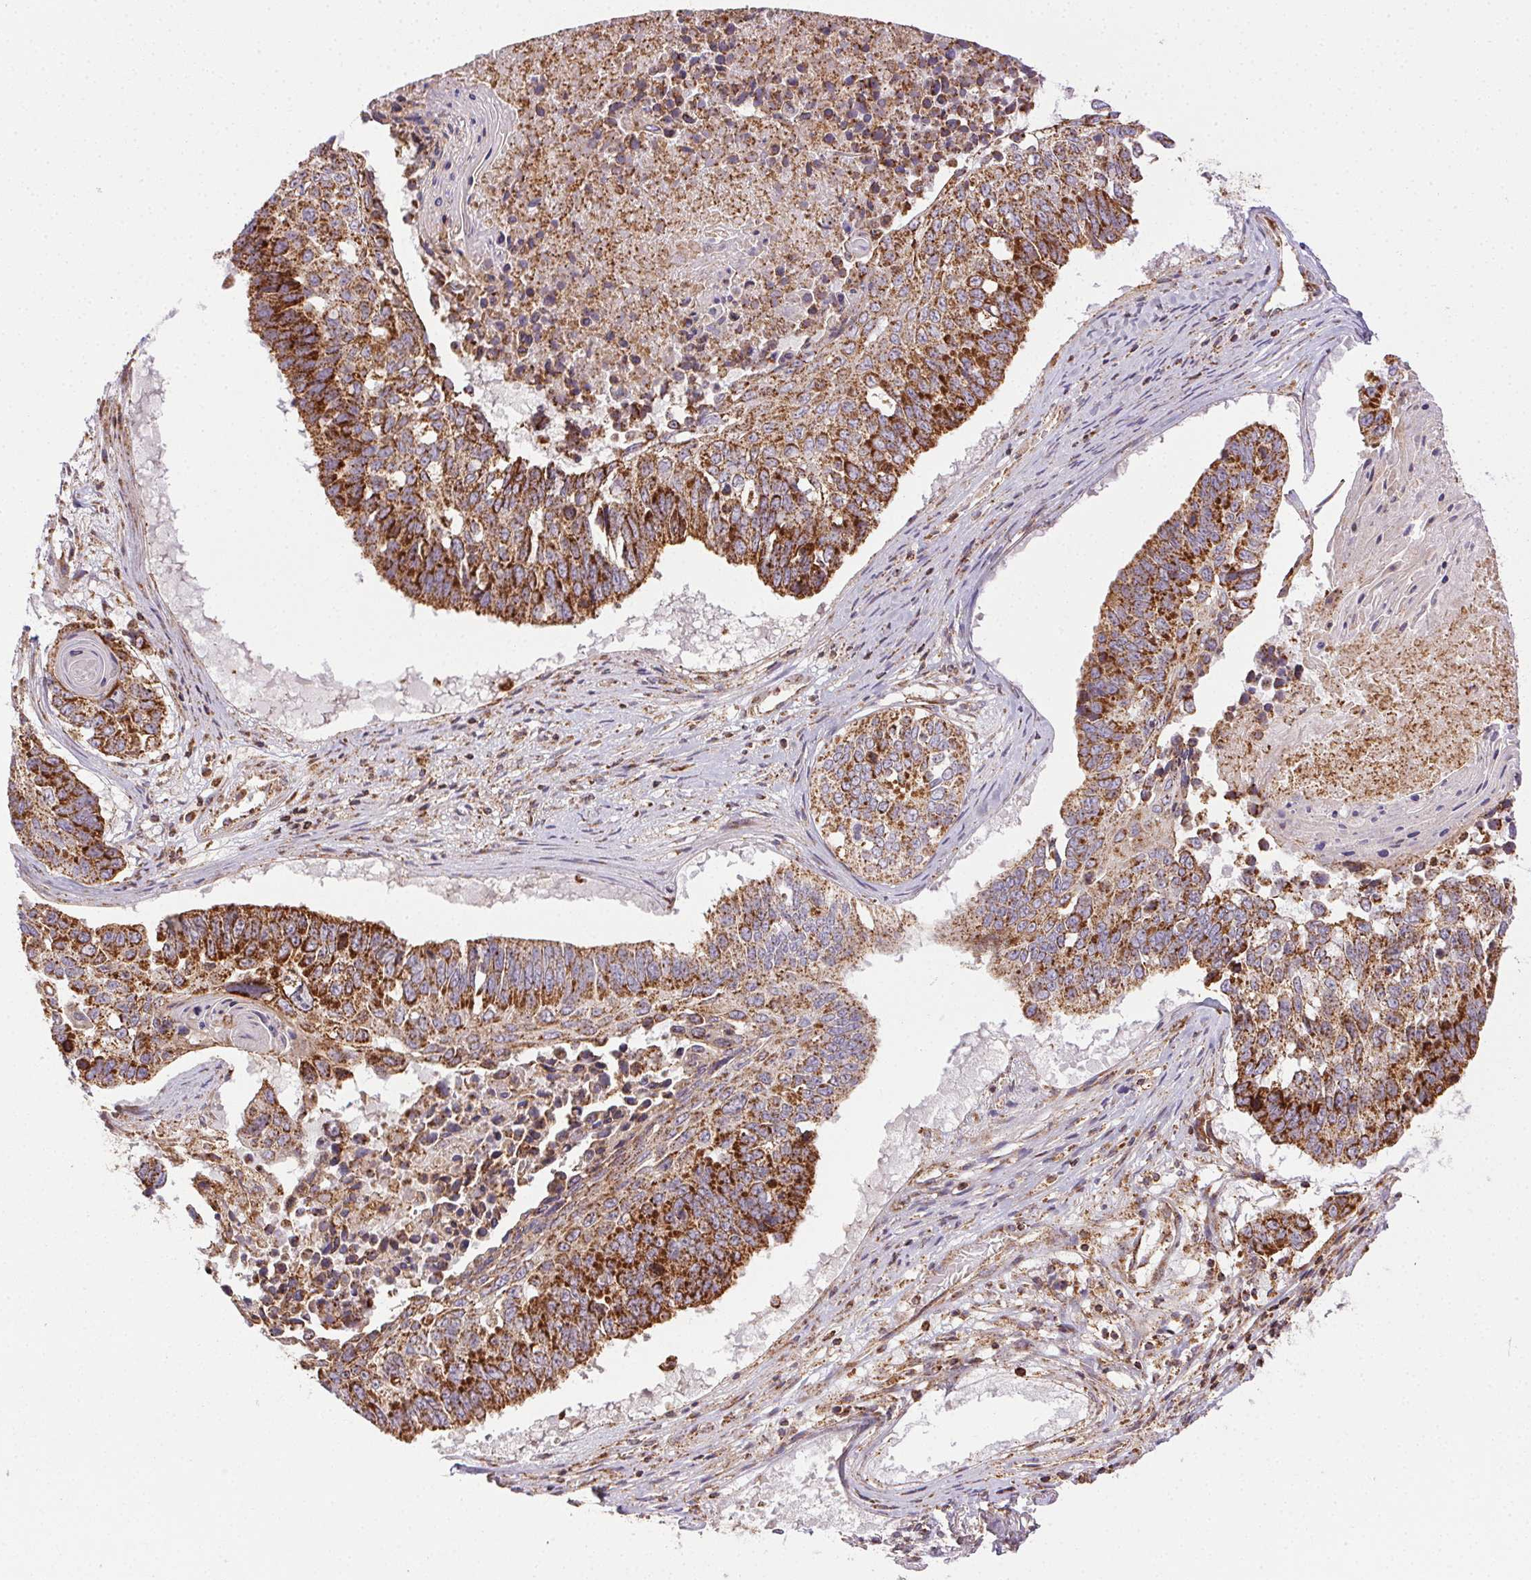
{"staining": {"intensity": "strong", "quantity": ">75%", "location": "cytoplasmic/membranous"}, "tissue": "lung cancer", "cell_type": "Tumor cells", "image_type": "cancer", "snomed": [{"axis": "morphology", "description": "Squamous cell carcinoma, NOS"}, {"axis": "topography", "description": "Lung"}], "caption": "Protein expression analysis of human lung squamous cell carcinoma reveals strong cytoplasmic/membranous staining in about >75% of tumor cells.", "gene": "CLPB", "patient": {"sex": "male", "age": 73}}